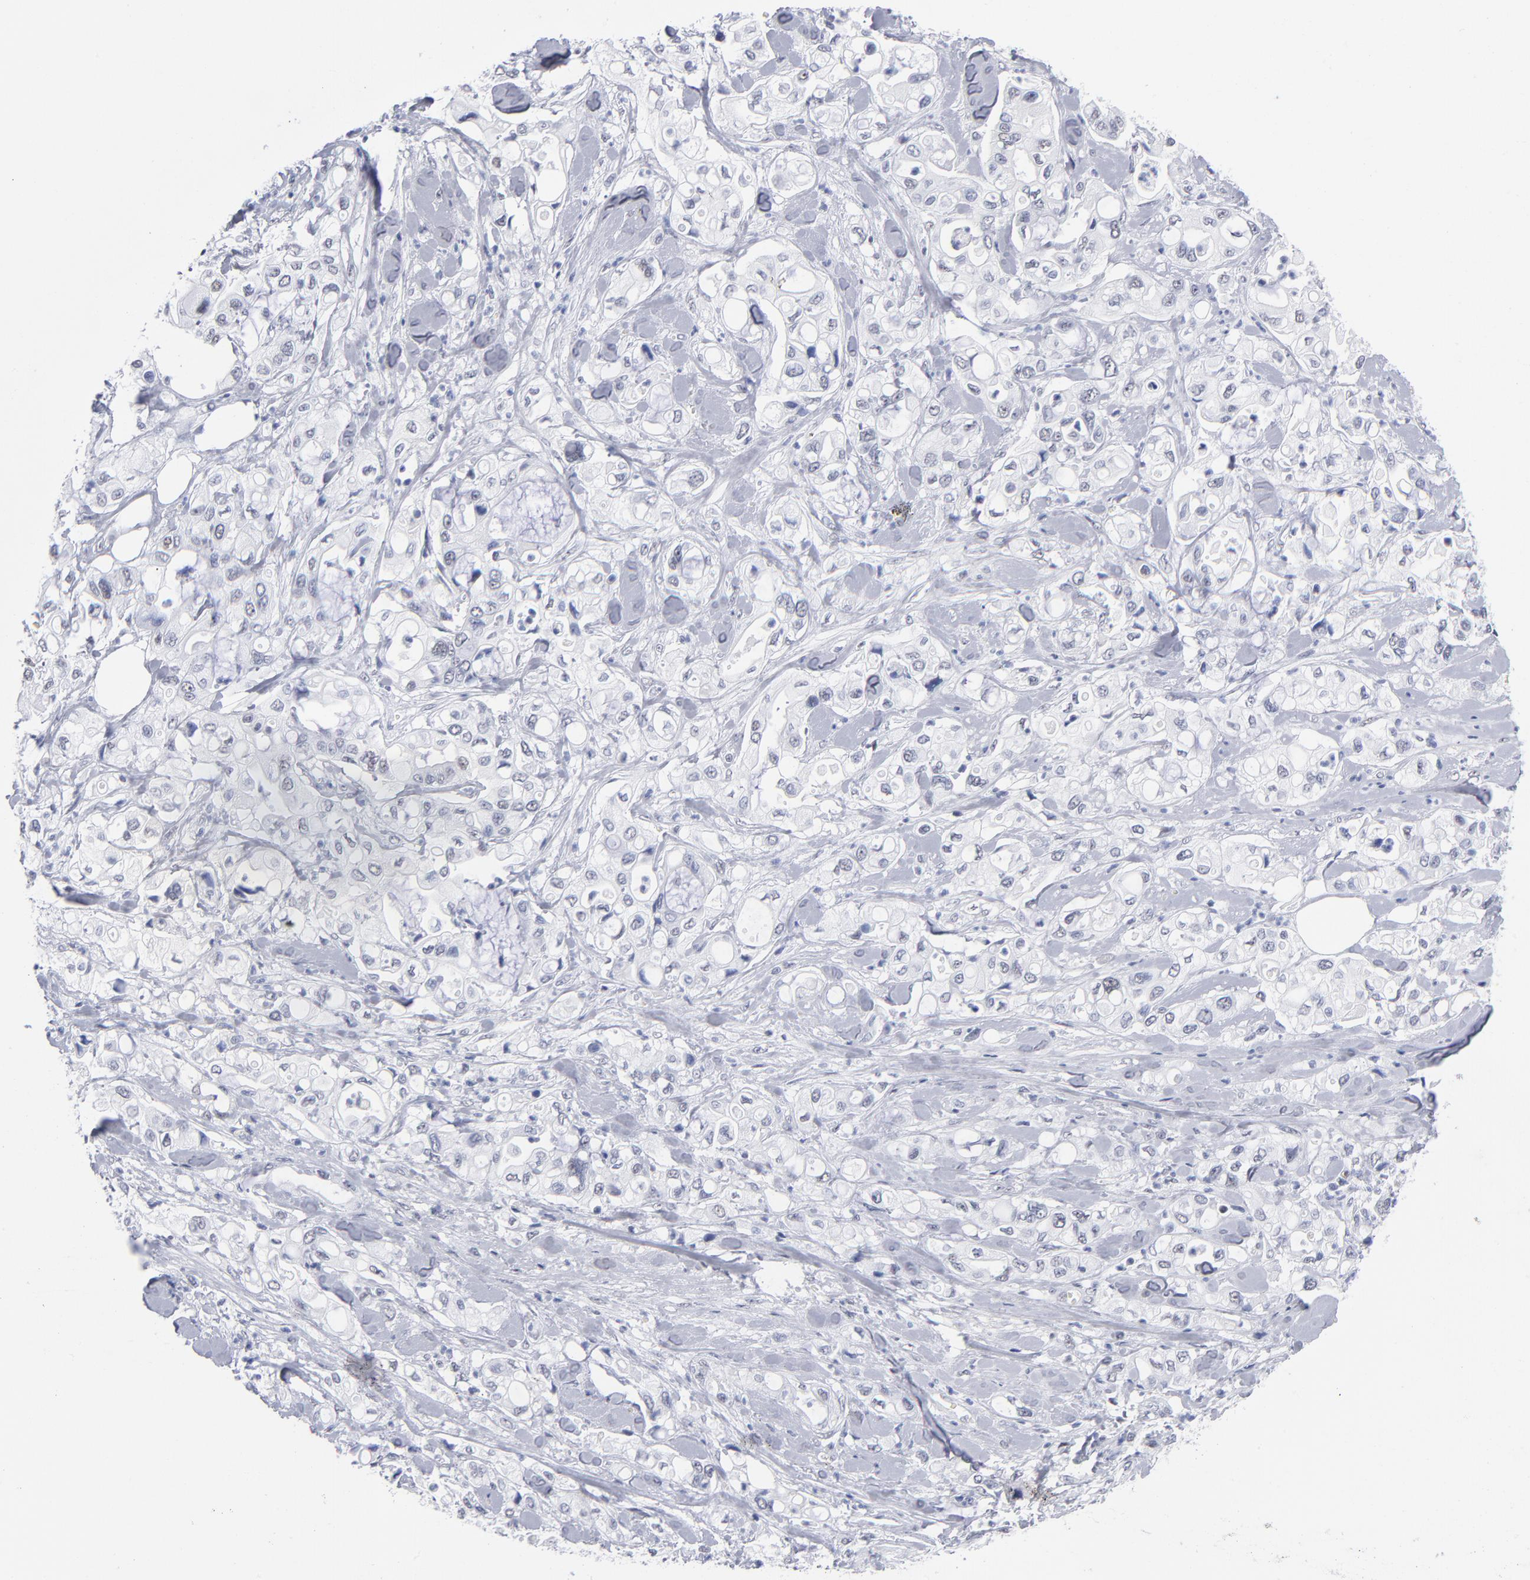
{"staining": {"intensity": "weak", "quantity": "<25%", "location": "nuclear"}, "tissue": "pancreatic cancer", "cell_type": "Tumor cells", "image_type": "cancer", "snomed": [{"axis": "morphology", "description": "Adenocarcinoma, NOS"}, {"axis": "topography", "description": "Pancreas"}], "caption": "The photomicrograph shows no significant positivity in tumor cells of adenocarcinoma (pancreatic).", "gene": "SNRPB", "patient": {"sex": "male", "age": 70}}